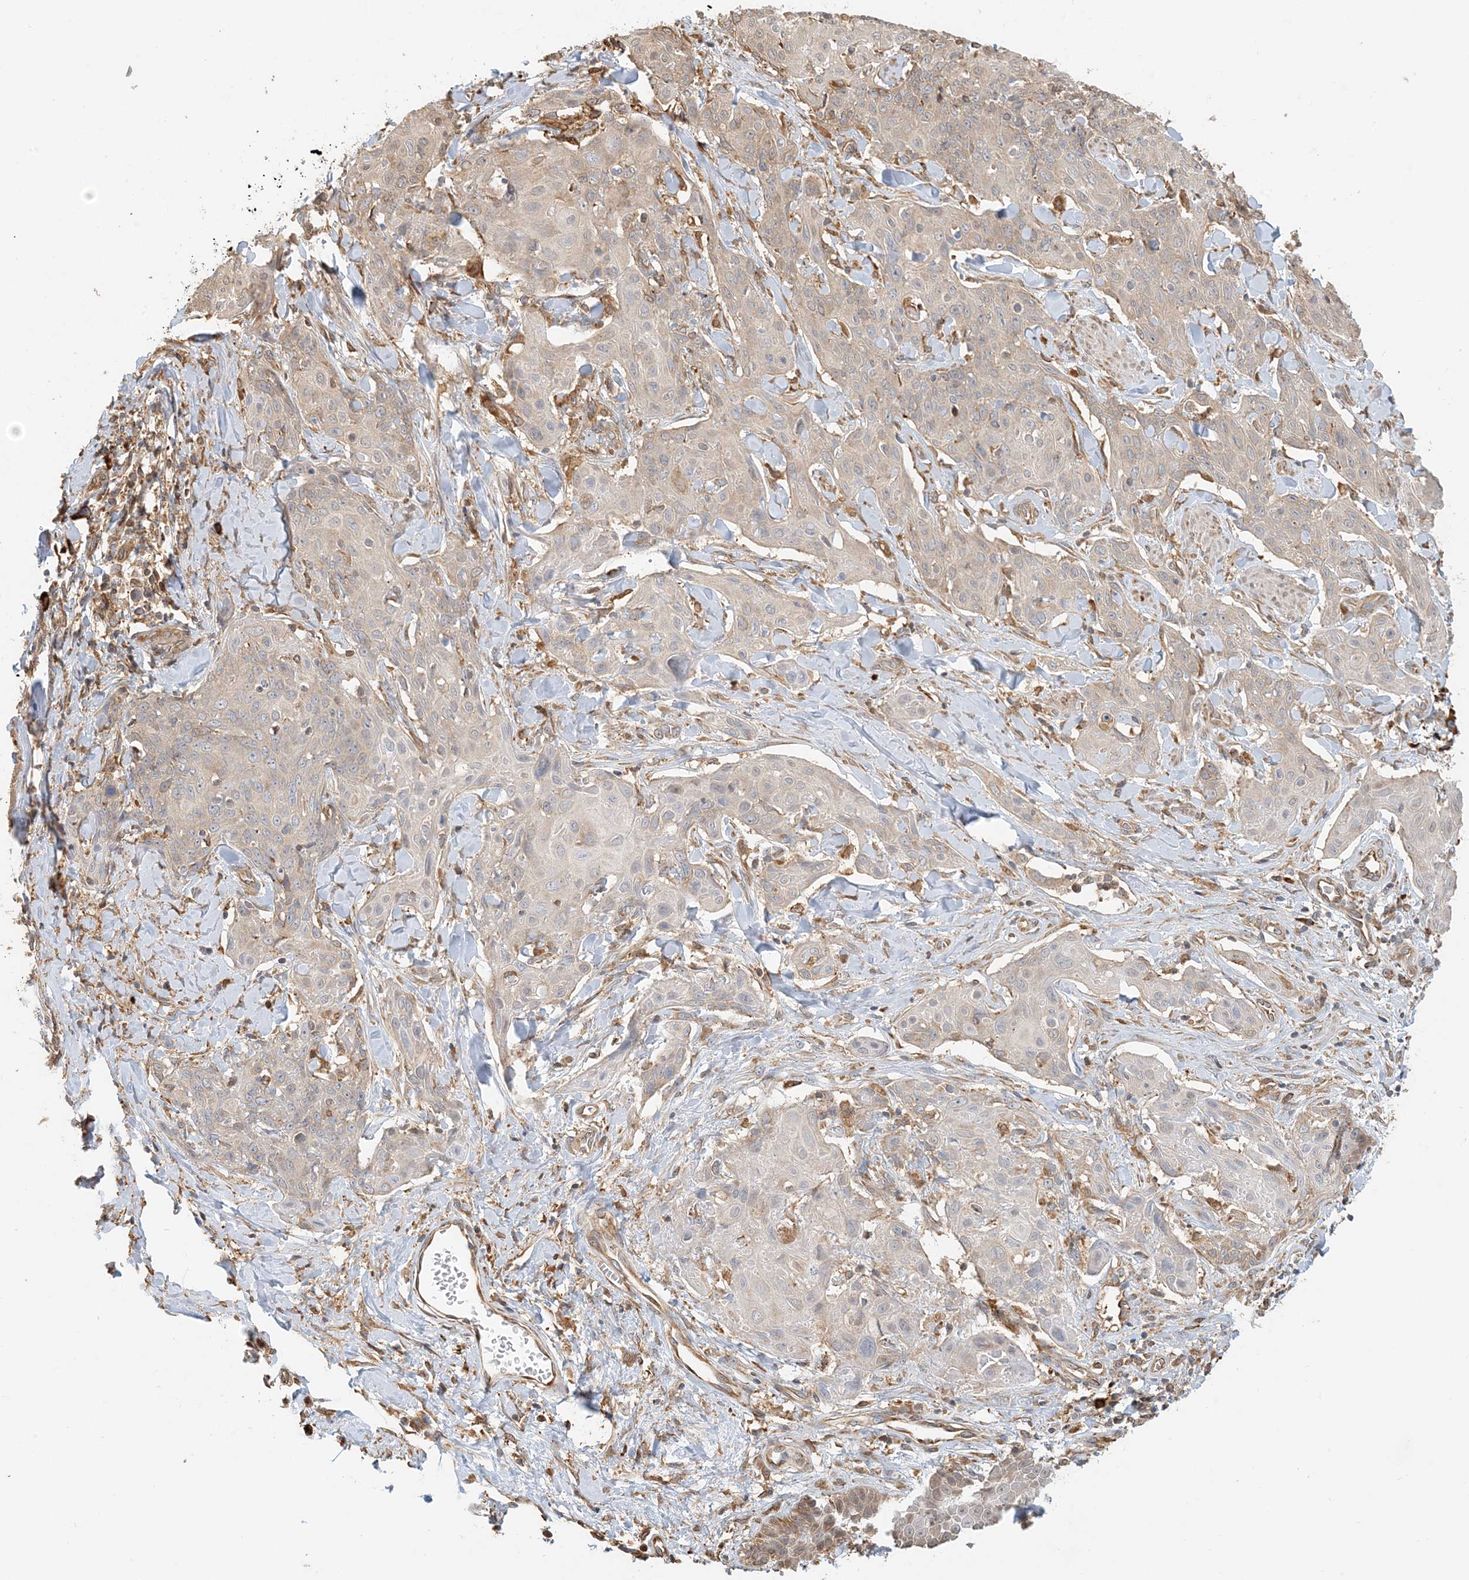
{"staining": {"intensity": "weak", "quantity": "<25%", "location": "cytoplasmic/membranous"}, "tissue": "skin cancer", "cell_type": "Tumor cells", "image_type": "cancer", "snomed": [{"axis": "morphology", "description": "Squamous cell carcinoma, NOS"}, {"axis": "topography", "description": "Skin"}, {"axis": "topography", "description": "Vulva"}], "caption": "This is an immunohistochemistry (IHC) photomicrograph of skin cancer. There is no positivity in tumor cells.", "gene": "HNMT", "patient": {"sex": "female", "age": 85}}